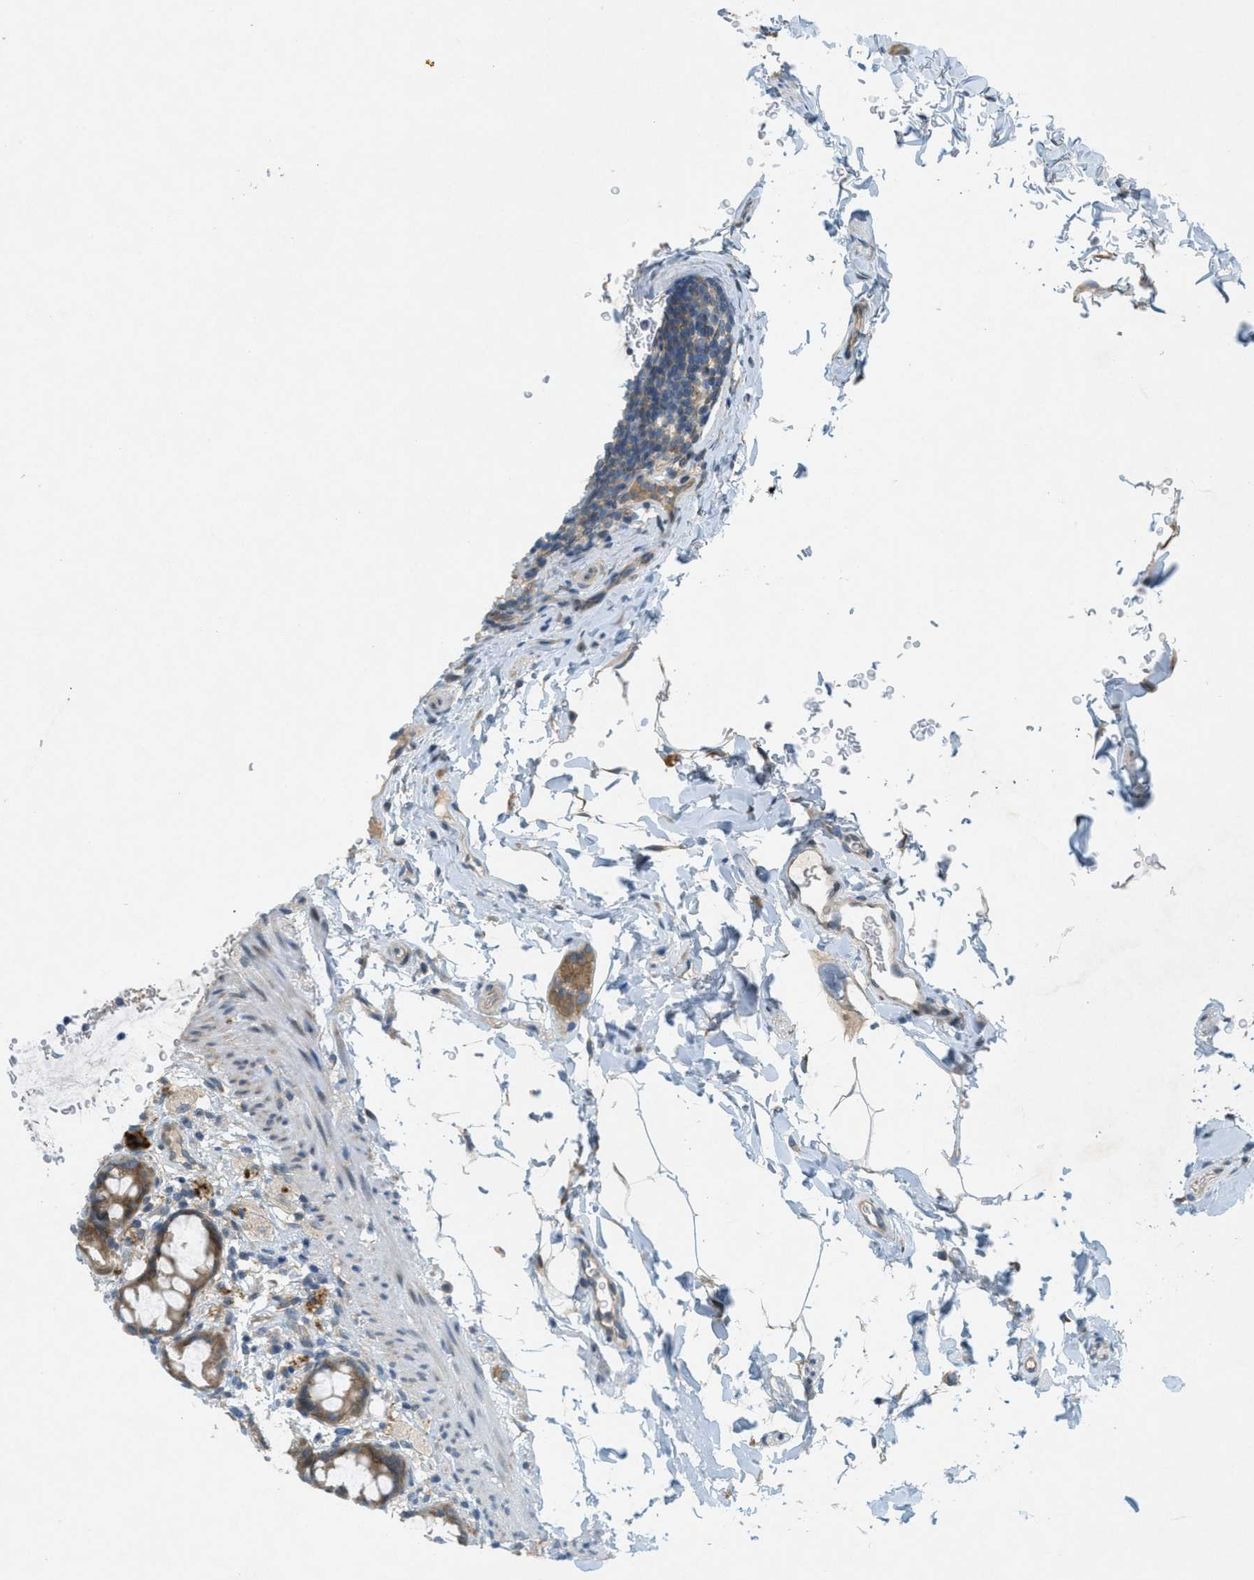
{"staining": {"intensity": "moderate", "quantity": ">75%", "location": "cytoplasmic/membranous"}, "tissue": "rectum", "cell_type": "Glandular cells", "image_type": "normal", "snomed": [{"axis": "morphology", "description": "Normal tissue, NOS"}, {"axis": "topography", "description": "Rectum"}], "caption": "Unremarkable rectum shows moderate cytoplasmic/membranous positivity in about >75% of glandular cells, visualized by immunohistochemistry.", "gene": "SIGMAR1", "patient": {"sex": "male", "age": 44}}